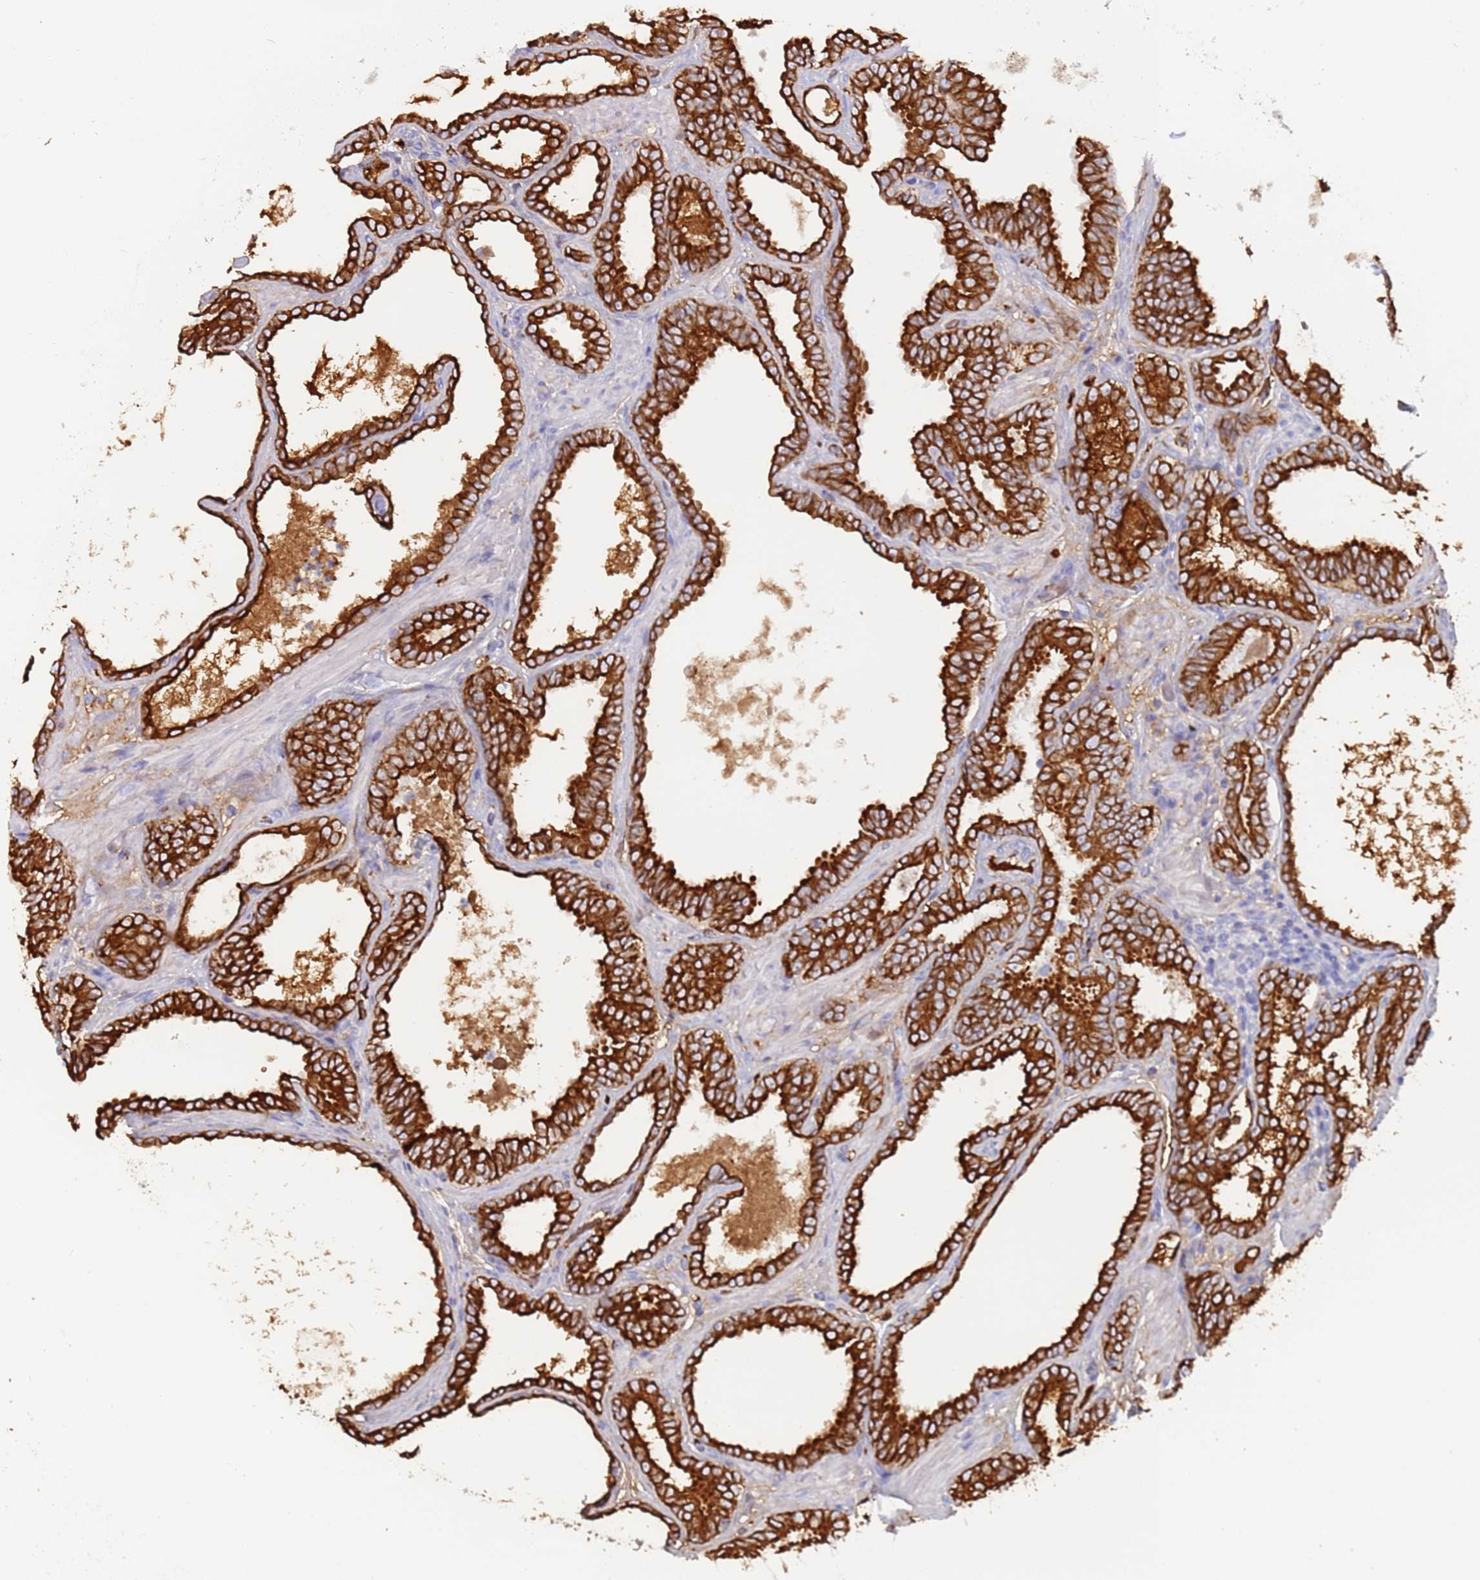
{"staining": {"intensity": "strong", "quantity": ">75%", "location": "cytoplasmic/membranous"}, "tissue": "prostate cancer", "cell_type": "Tumor cells", "image_type": "cancer", "snomed": [{"axis": "morphology", "description": "Adenocarcinoma, High grade"}, {"axis": "topography", "description": "Prostate"}], "caption": "Immunohistochemical staining of human adenocarcinoma (high-grade) (prostate) reveals high levels of strong cytoplasmic/membranous protein positivity in approximately >75% of tumor cells.", "gene": "CYSLTR2", "patient": {"sex": "male", "age": 72}}